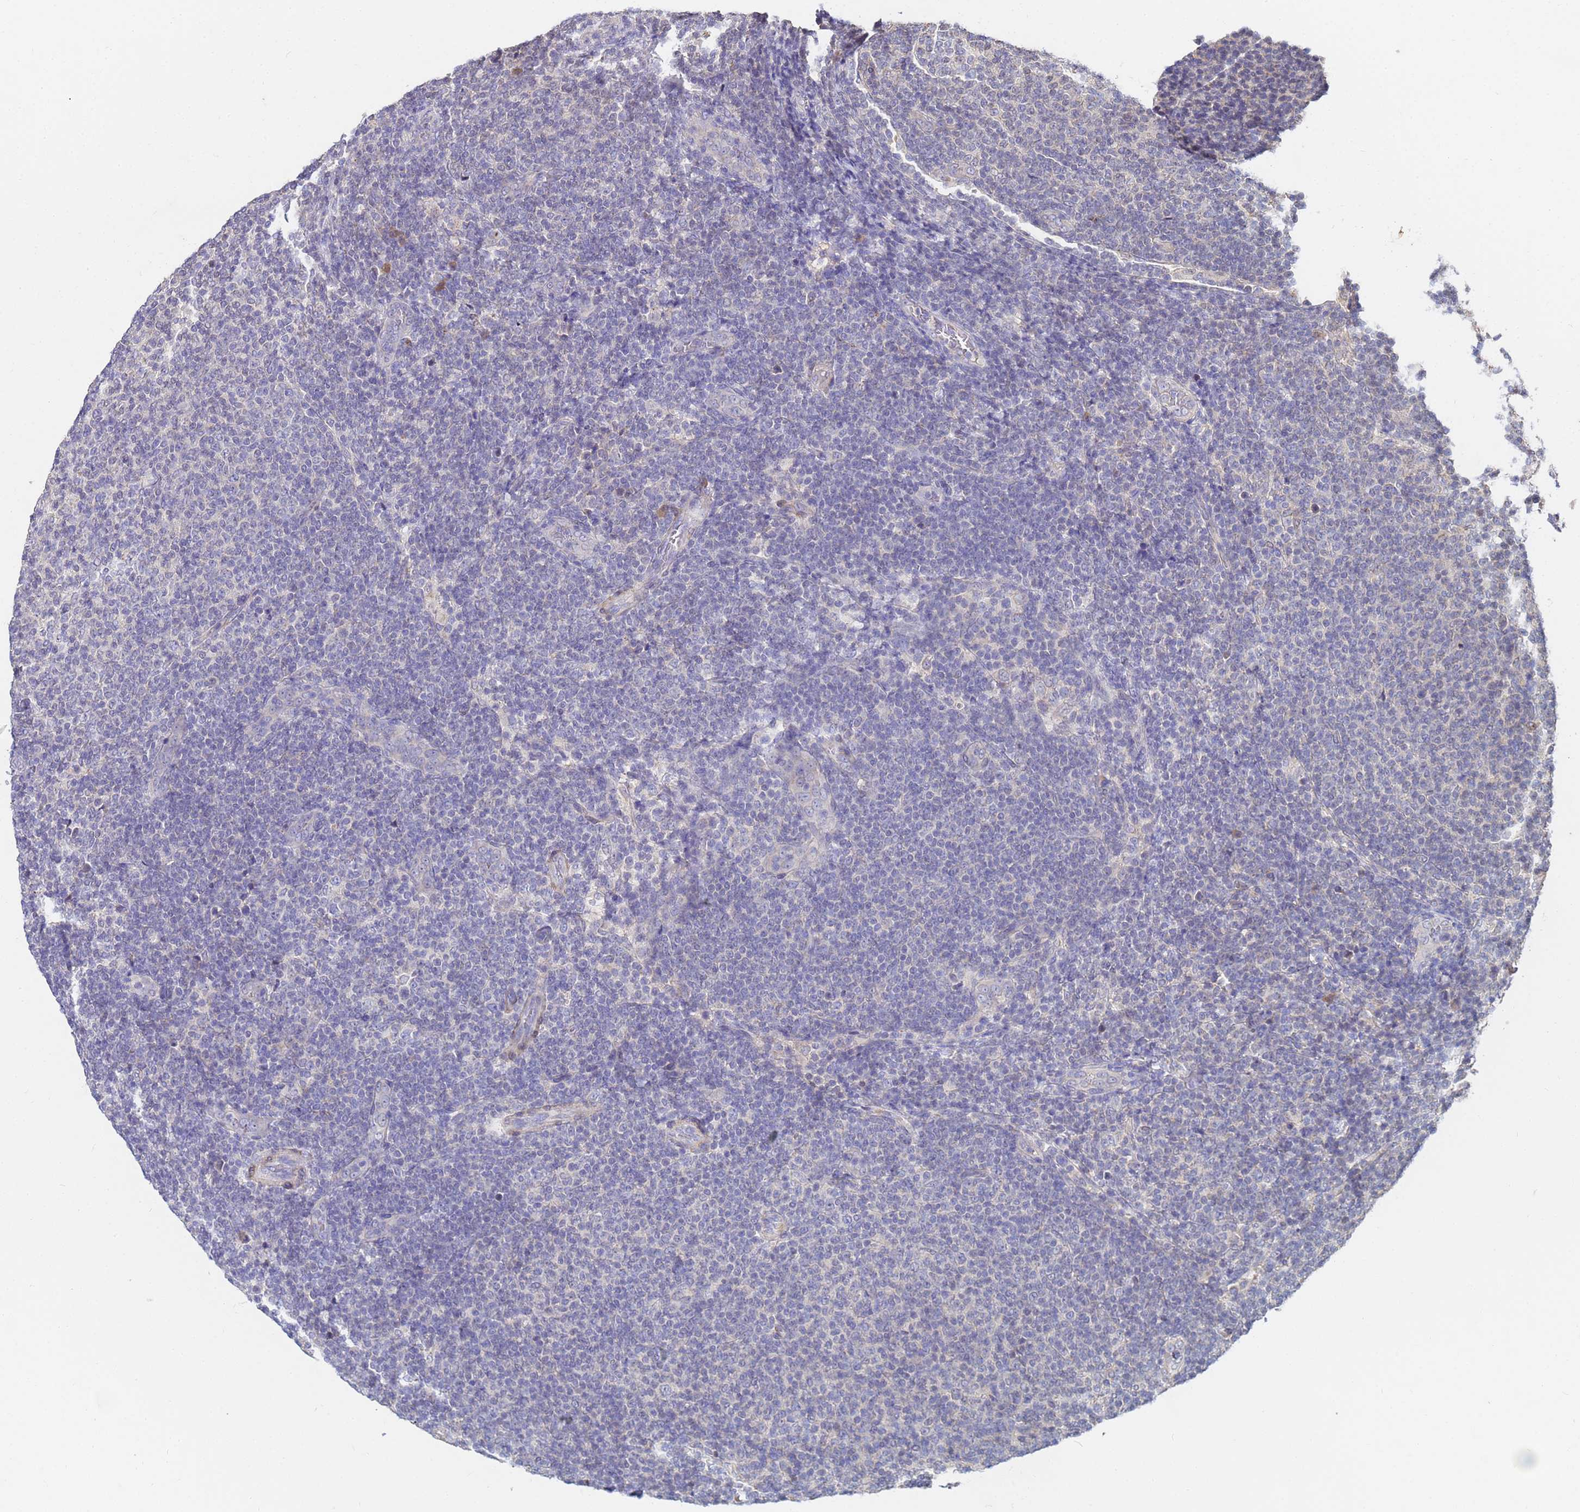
{"staining": {"intensity": "negative", "quantity": "none", "location": "none"}, "tissue": "lymphoma", "cell_type": "Tumor cells", "image_type": "cancer", "snomed": [{"axis": "morphology", "description": "Malignant lymphoma, non-Hodgkin's type, Low grade"}, {"axis": "topography", "description": "Lymph node"}], "caption": "Tumor cells show no significant positivity in lymphoma.", "gene": "C5orf34", "patient": {"sex": "male", "age": 66}}